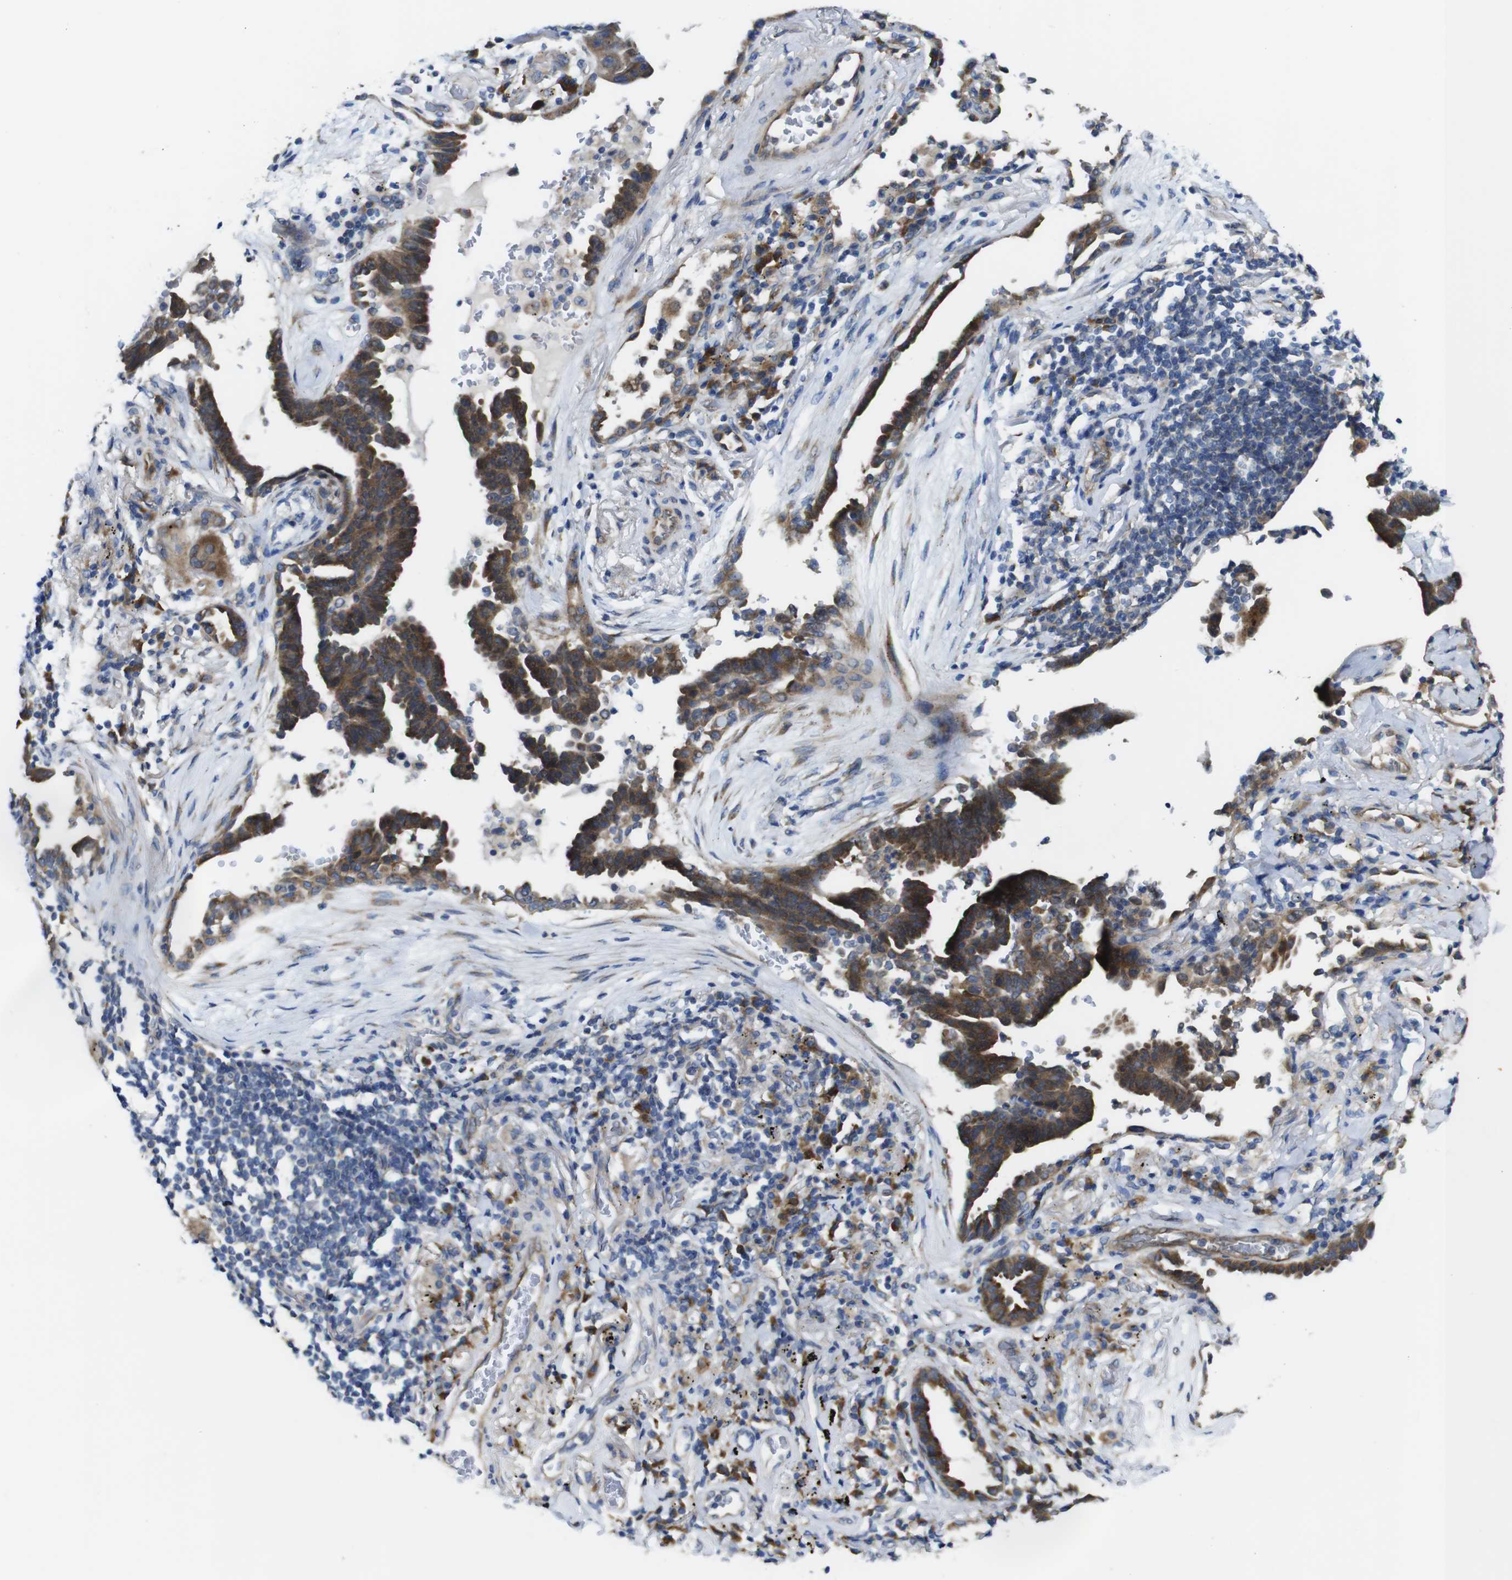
{"staining": {"intensity": "strong", "quantity": ">75%", "location": "cytoplasmic/membranous"}, "tissue": "lung cancer", "cell_type": "Tumor cells", "image_type": "cancer", "snomed": [{"axis": "morphology", "description": "Adenocarcinoma, NOS"}, {"axis": "topography", "description": "Lung"}], "caption": "Immunohistochemistry (DAB) staining of human lung cancer exhibits strong cytoplasmic/membranous protein positivity in about >75% of tumor cells.", "gene": "DDRGK1", "patient": {"sex": "female", "age": 64}}